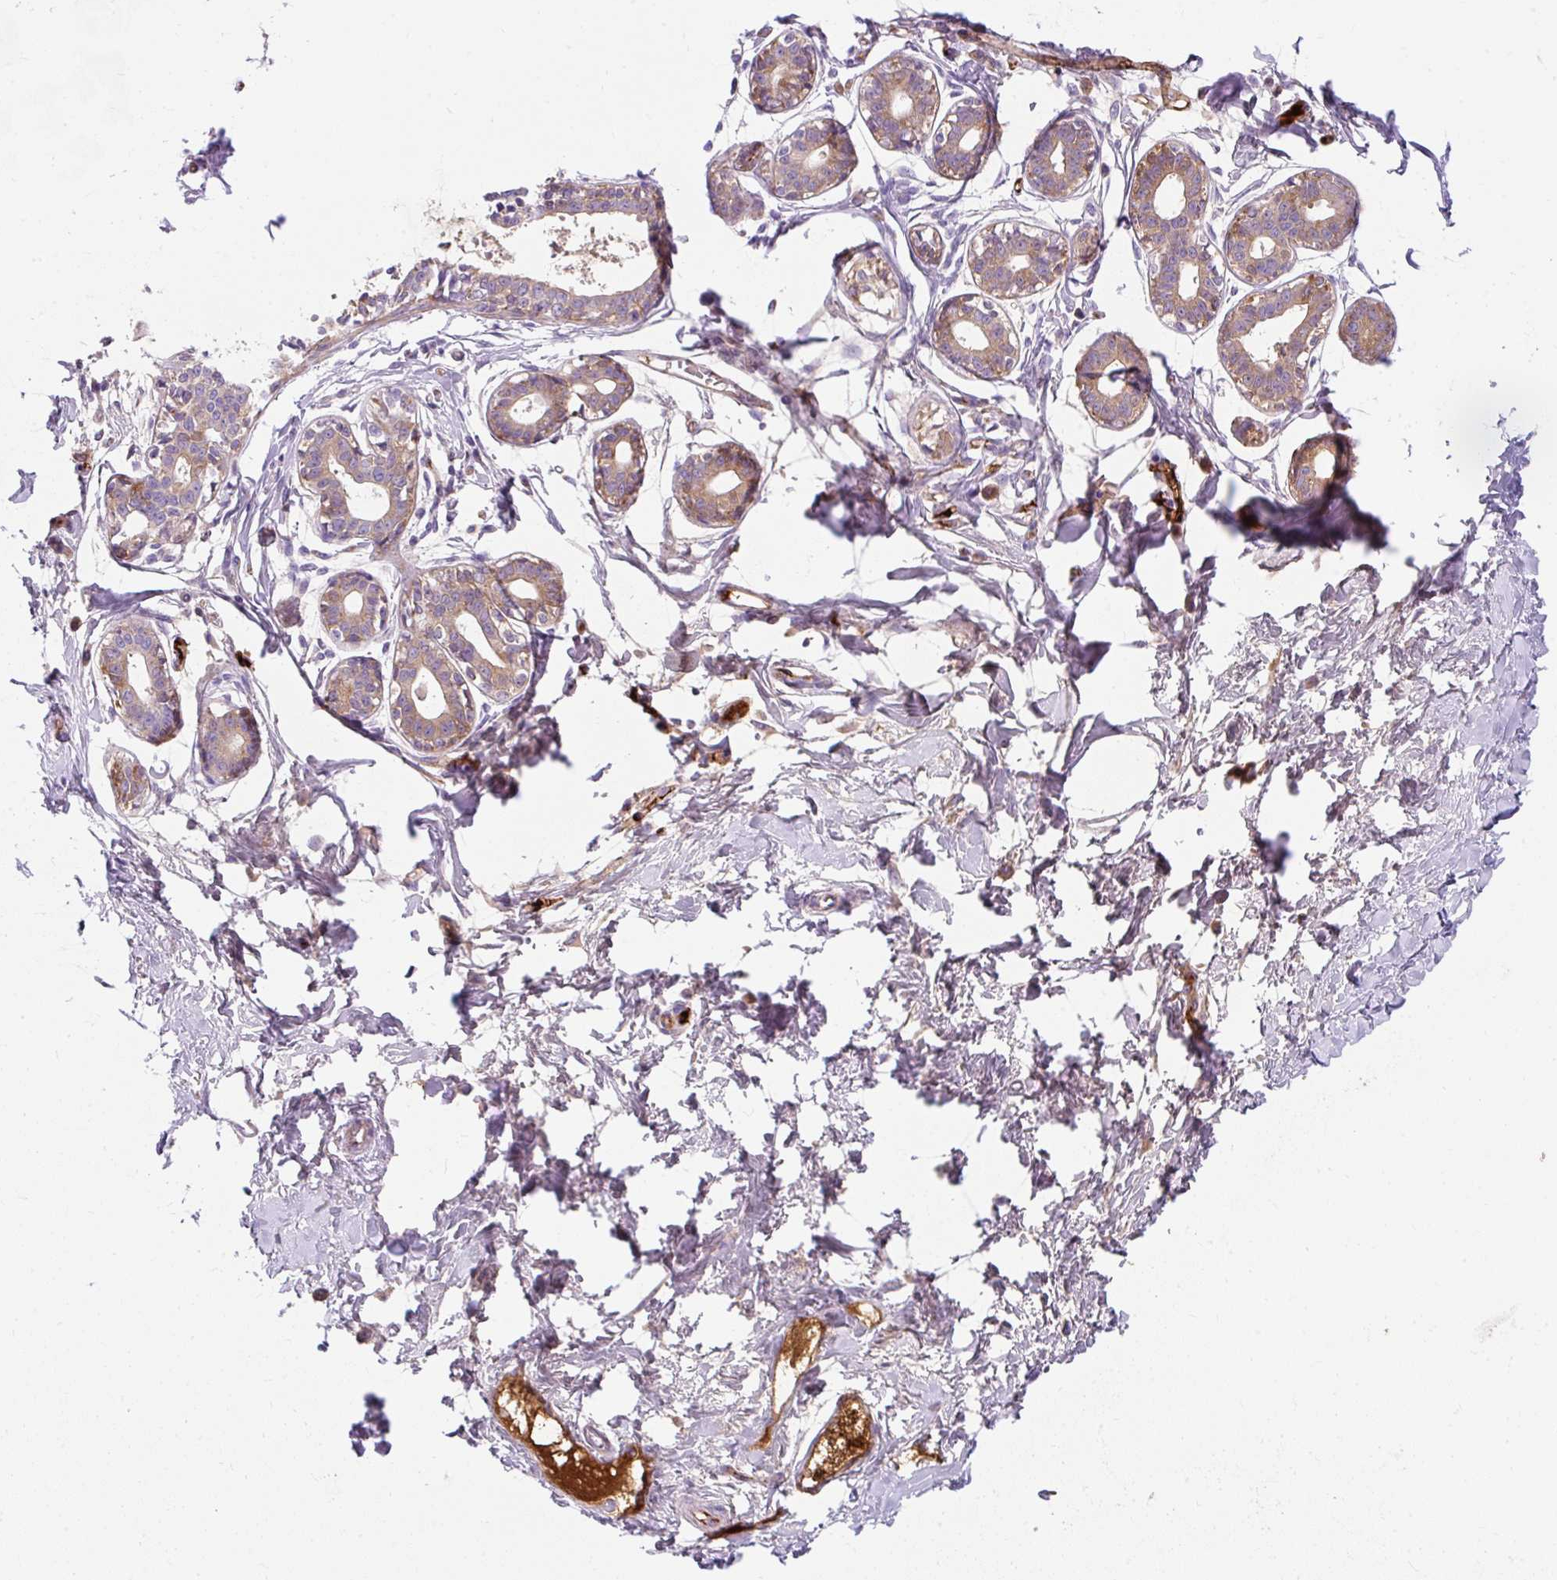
{"staining": {"intensity": "negative", "quantity": "none", "location": "none"}, "tissue": "breast", "cell_type": "Adipocytes", "image_type": "normal", "snomed": [{"axis": "morphology", "description": "Normal tissue, NOS"}, {"axis": "topography", "description": "Breast"}], "caption": "Unremarkable breast was stained to show a protein in brown. There is no significant expression in adipocytes.", "gene": "APOC2", "patient": {"sex": "female", "age": 45}}